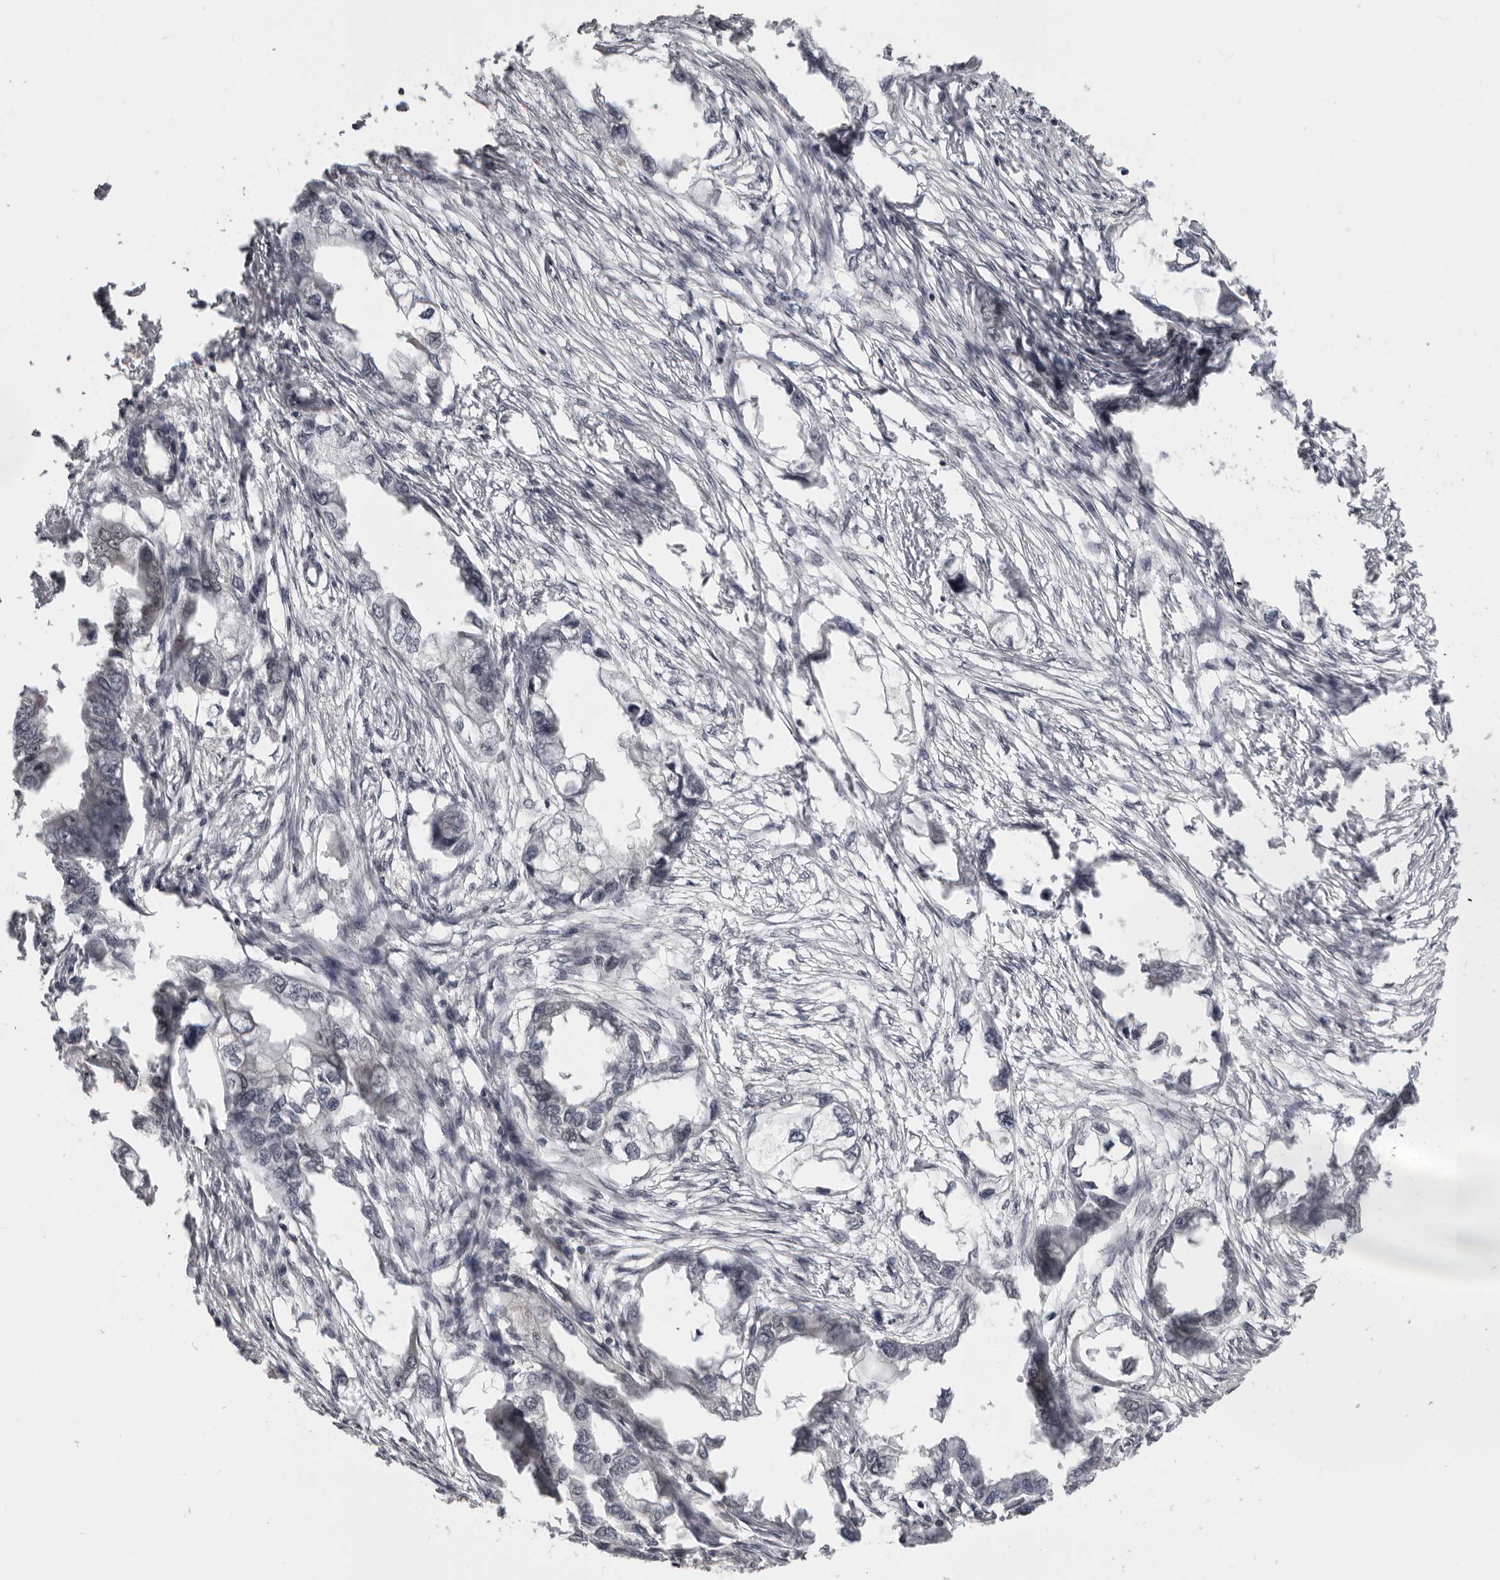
{"staining": {"intensity": "negative", "quantity": "none", "location": "none"}, "tissue": "endometrial cancer", "cell_type": "Tumor cells", "image_type": "cancer", "snomed": [{"axis": "morphology", "description": "Adenocarcinoma, NOS"}, {"axis": "morphology", "description": "Adenocarcinoma, metastatic, NOS"}, {"axis": "topography", "description": "Adipose tissue"}, {"axis": "topography", "description": "Endometrium"}], "caption": "Human endometrial cancer (metastatic adenocarcinoma) stained for a protein using immunohistochemistry (IHC) reveals no staining in tumor cells.", "gene": "MAPK12", "patient": {"sex": "female", "age": 67}}